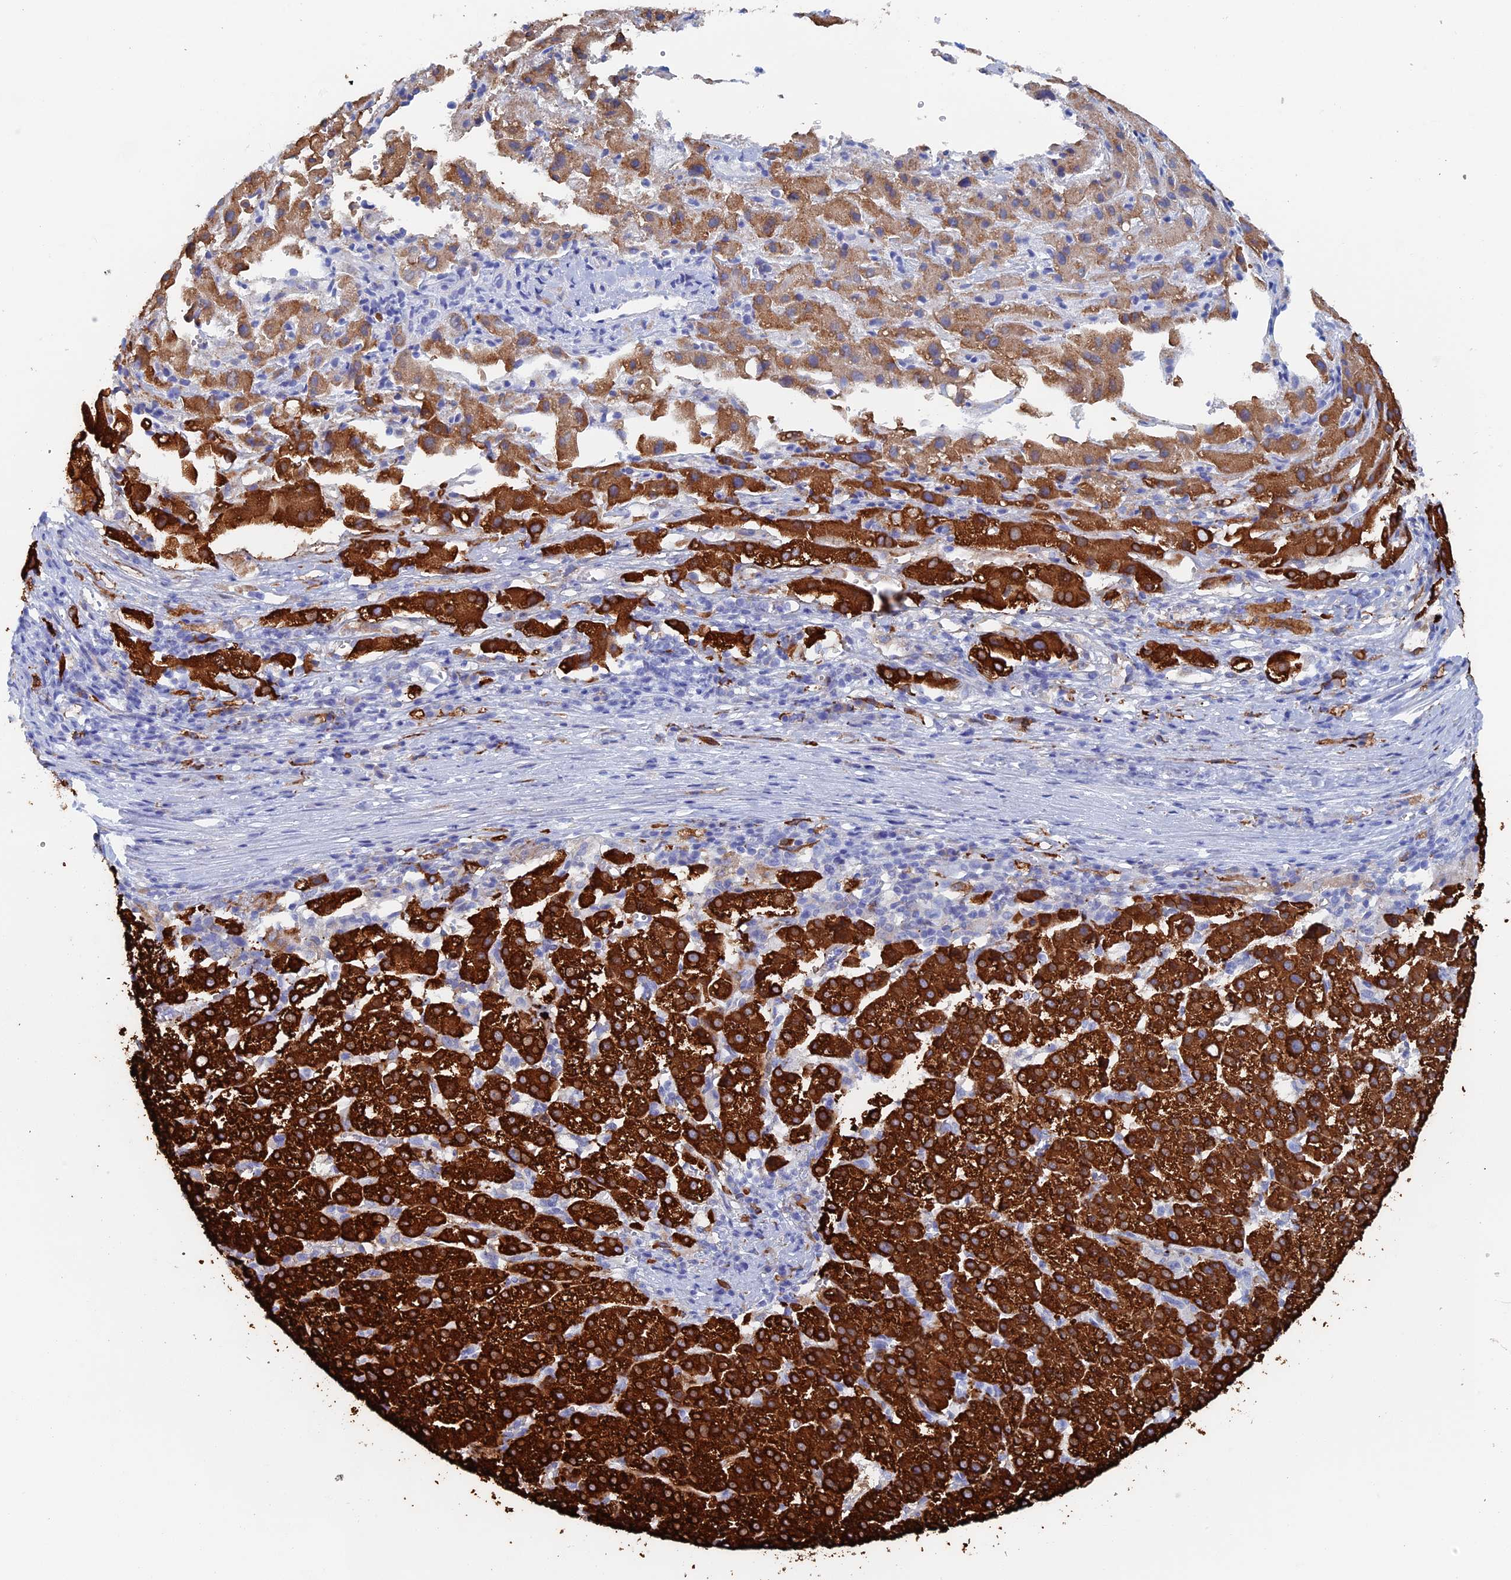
{"staining": {"intensity": "strong", "quantity": ">75%", "location": "cytoplasmic/membranous"}, "tissue": "liver cancer", "cell_type": "Tumor cells", "image_type": "cancer", "snomed": [{"axis": "morphology", "description": "Carcinoma, Hepatocellular, NOS"}, {"axis": "topography", "description": "Liver"}], "caption": "Liver cancer (hepatocellular carcinoma) stained for a protein demonstrates strong cytoplasmic/membranous positivity in tumor cells.", "gene": "COG7", "patient": {"sex": "female", "age": 58}}